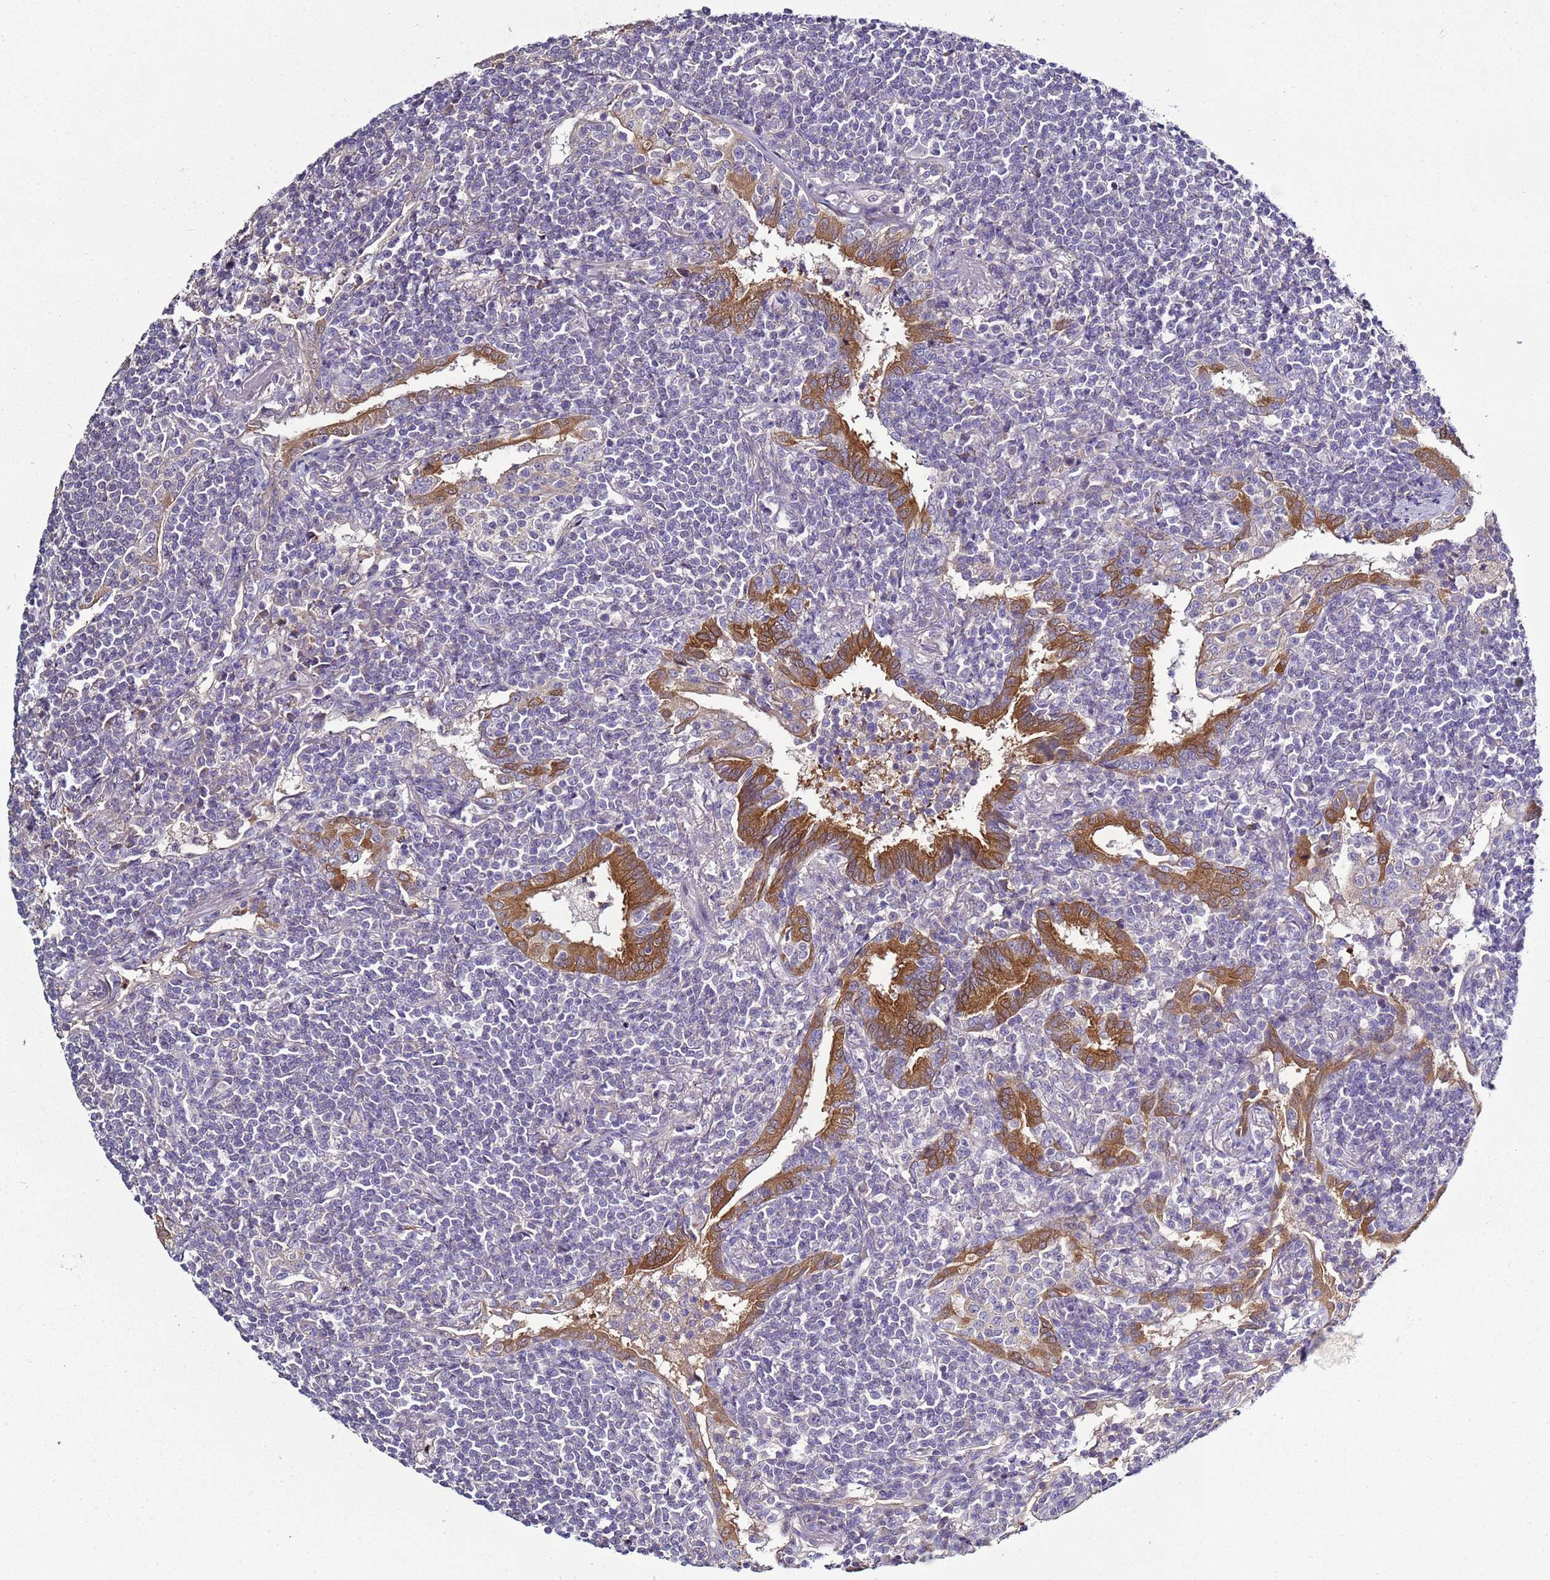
{"staining": {"intensity": "negative", "quantity": "none", "location": "none"}, "tissue": "lymphoma", "cell_type": "Tumor cells", "image_type": "cancer", "snomed": [{"axis": "morphology", "description": "Malignant lymphoma, non-Hodgkin's type, Low grade"}, {"axis": "topography", "description": "Lung"}], "caption": "A histopathology image of human malignant lymphoma, non-Hodgkin's type (low-grade) is negative for staining in tumor cells.", "gene": "RABL2B", "patient": {"sex": "female", "age": 71}}